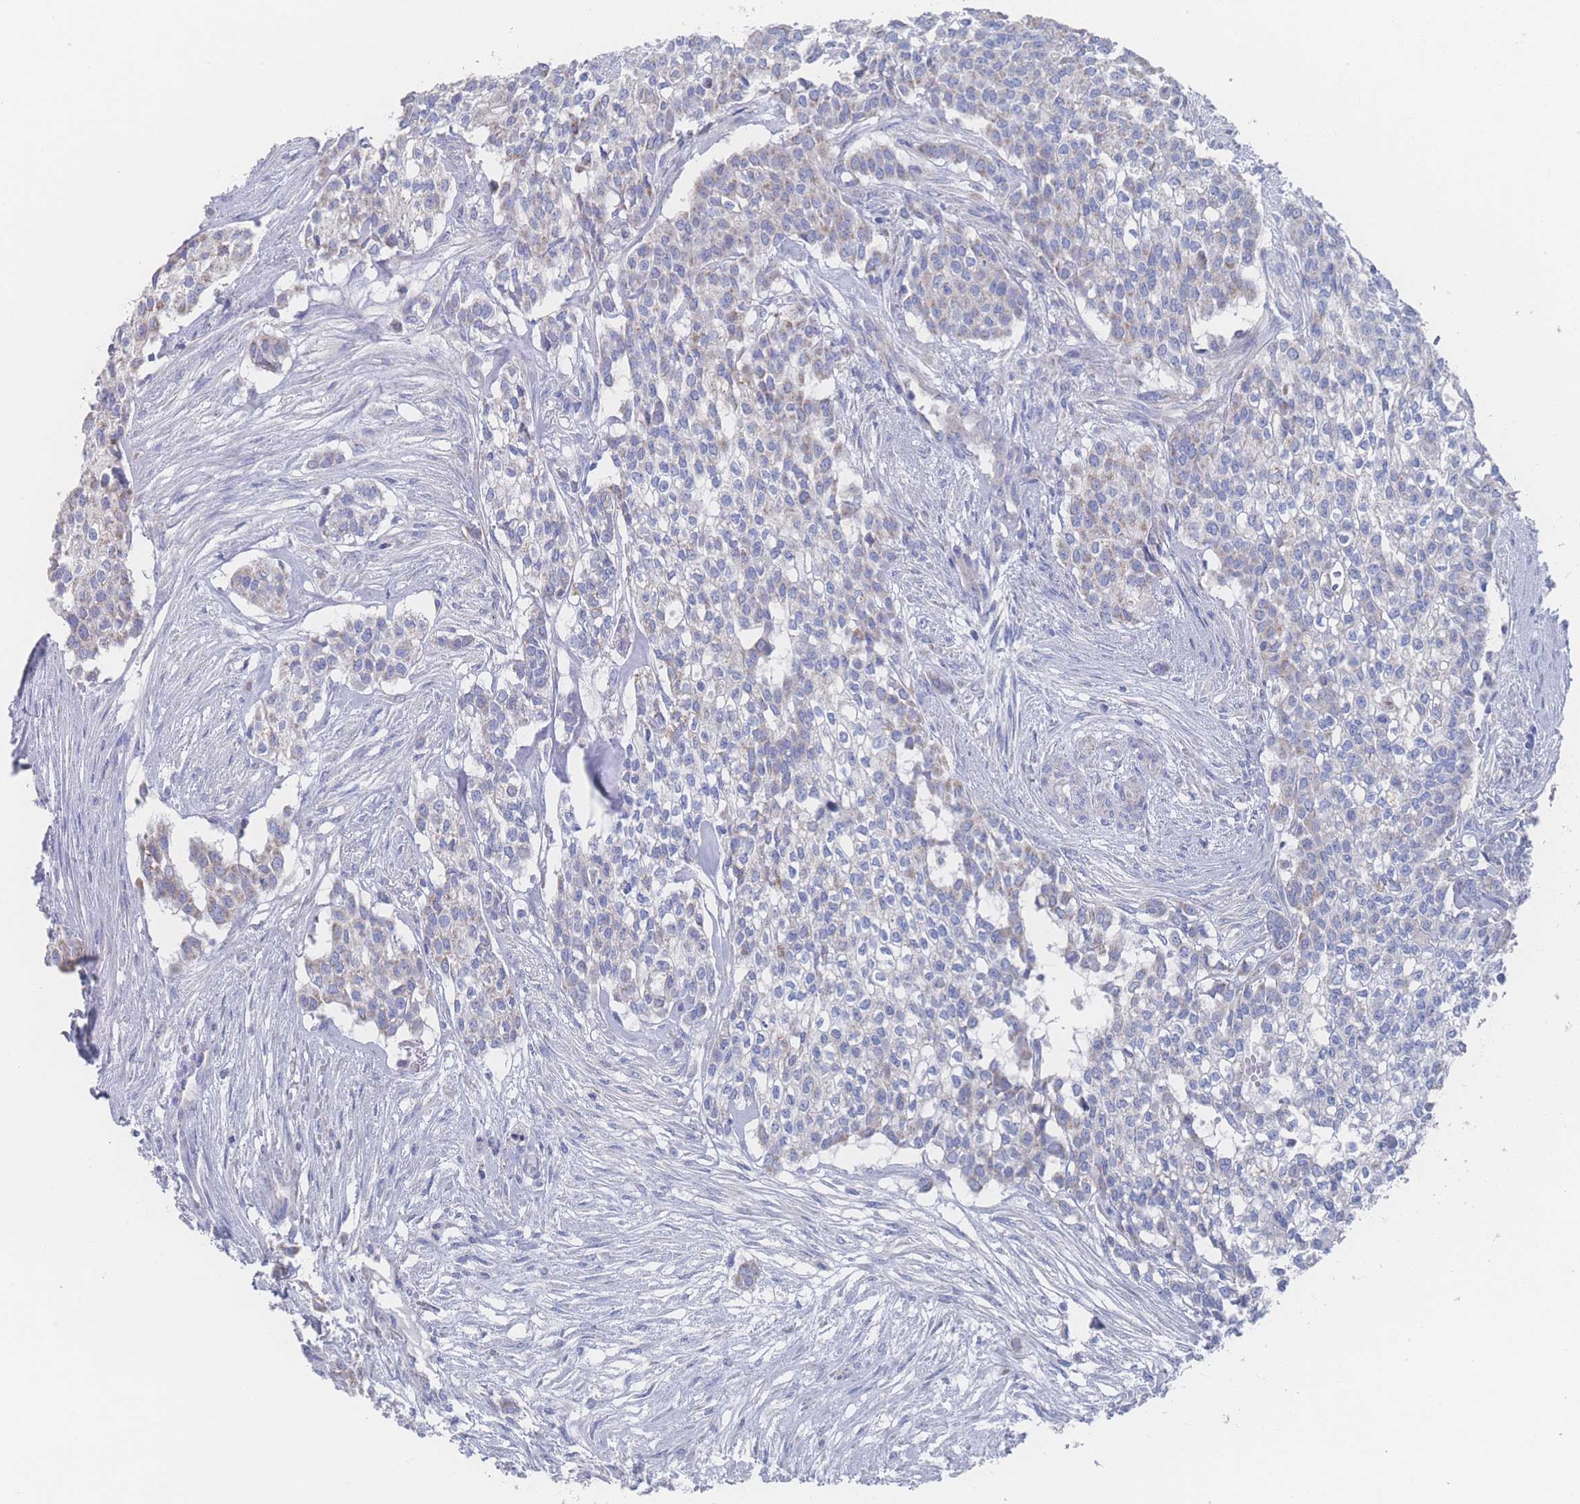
{"staining": {"intensity": "moderate", "quantity": "25%-75%", "location": "cytoplasmic/membranous"}, "tissue": "head and neck cancer", "cell_type": "Tumor cells", "image_type": "cancer", "snomed": [{"axis": "morphology", "description": "Adenocarcinoma, NOS"}, {"axis": "topography", "description": "Head-Neck"}], "caption": "Human adenocarcinoma (head and neck) stained with a brown dye reveals moderate cytoplasmic/membranous positive staining in about 25%-75% of tumor cells.", "gene": "SNPH", "patient": {"sex": "male", "age": 81}}